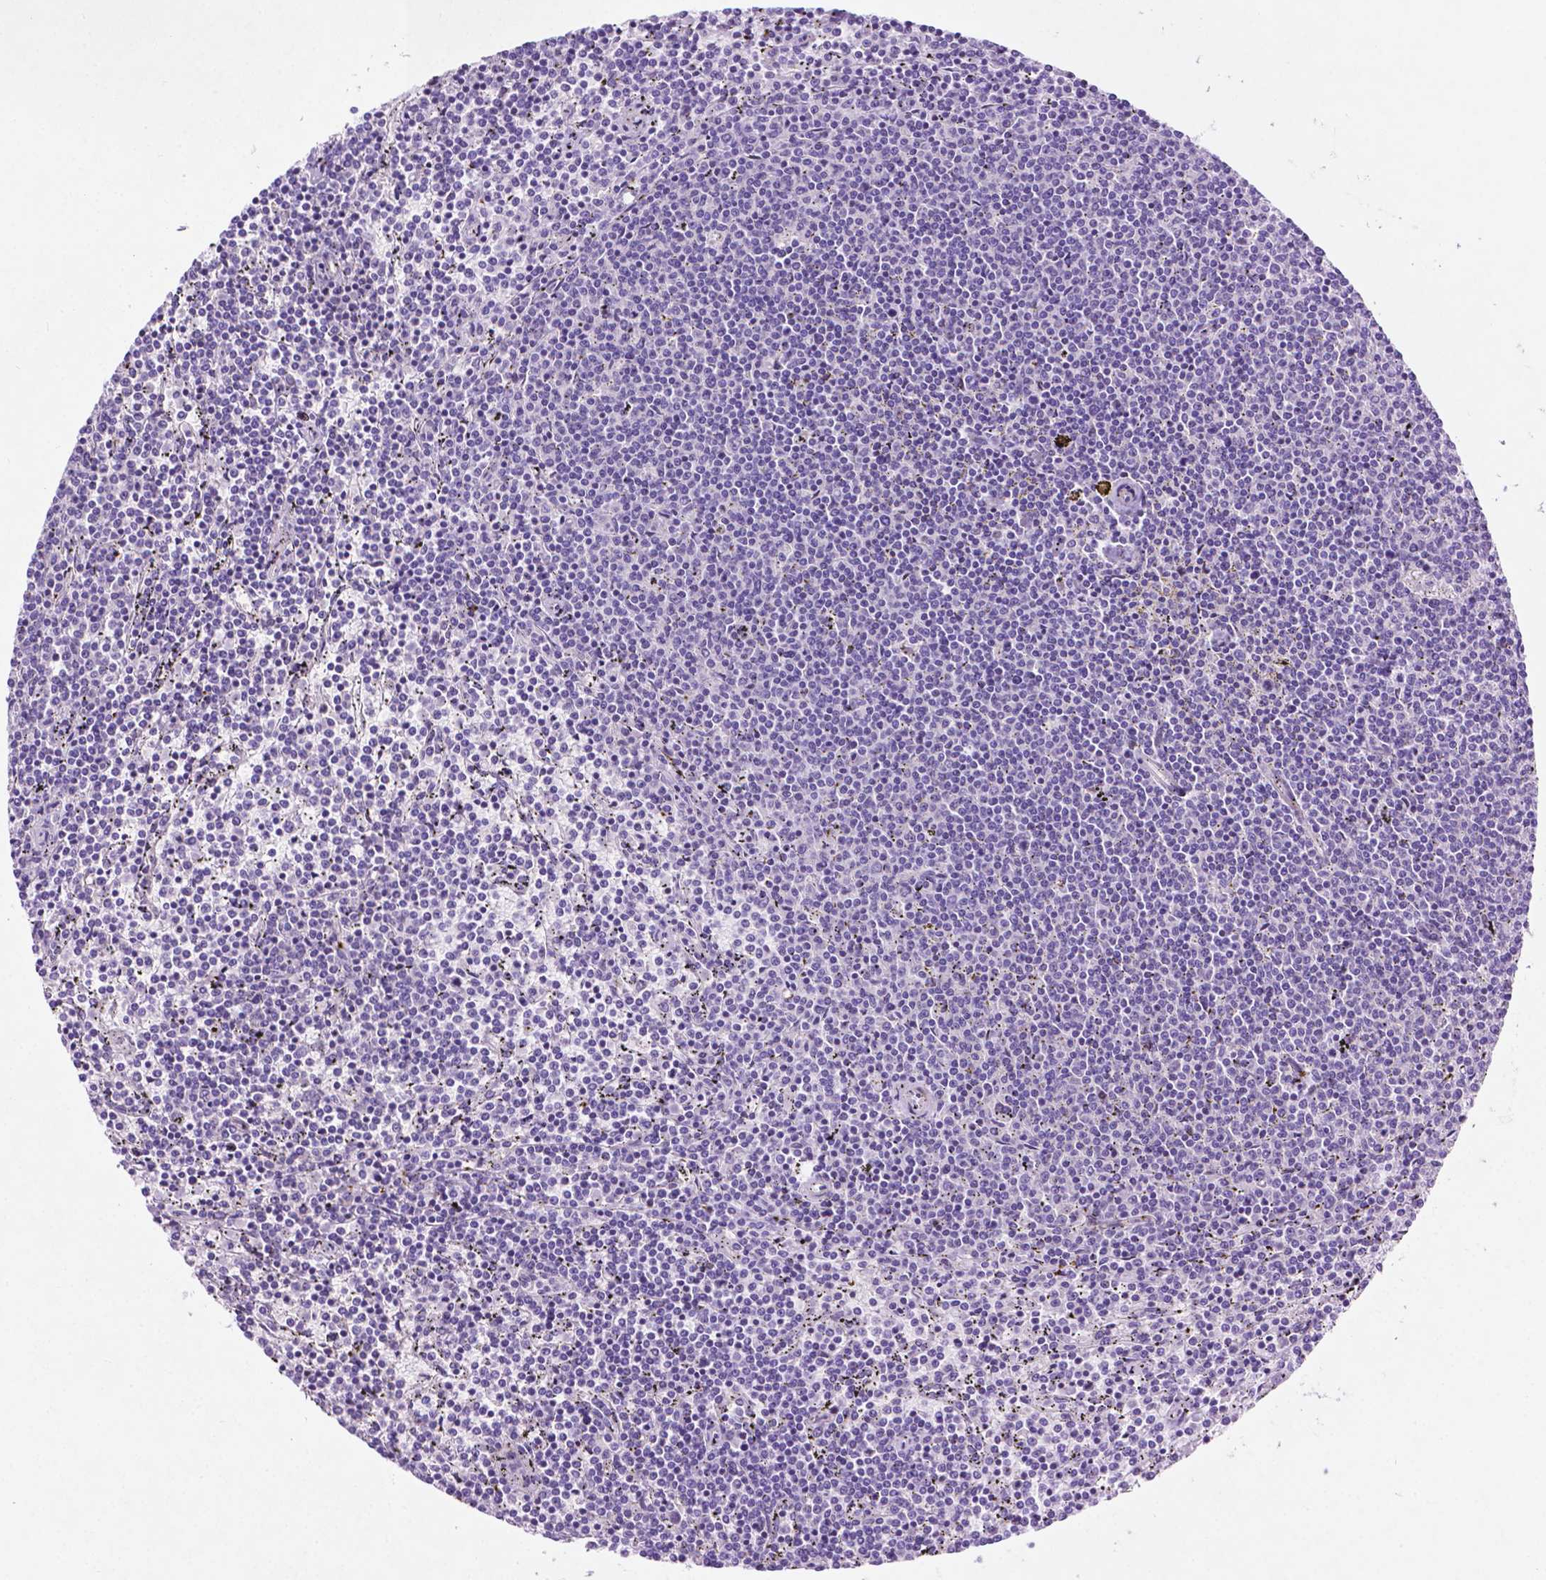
{"staining": {"intensity": "negative", "quantity": "none", "location": "none"}, "tissue": "lymphoma", "cell_type": "Tumor cells", "image_type": "cancer", "snomed": [{"axis": "morphology", "description": "Malignant lymphoma, non-Hodgkin's type, Low grade"}, {"axis": "topography", "description": "Spleen"}], "caption": "Immunohistochemistry (IHC) image of human low-grade malignant lymphoma, non-Hodgkin's type stained for a protein (brown), which shows no positivity in tumor cells.", "gene": "ASPG", "patient": {"sex": "female", "age": 50}}